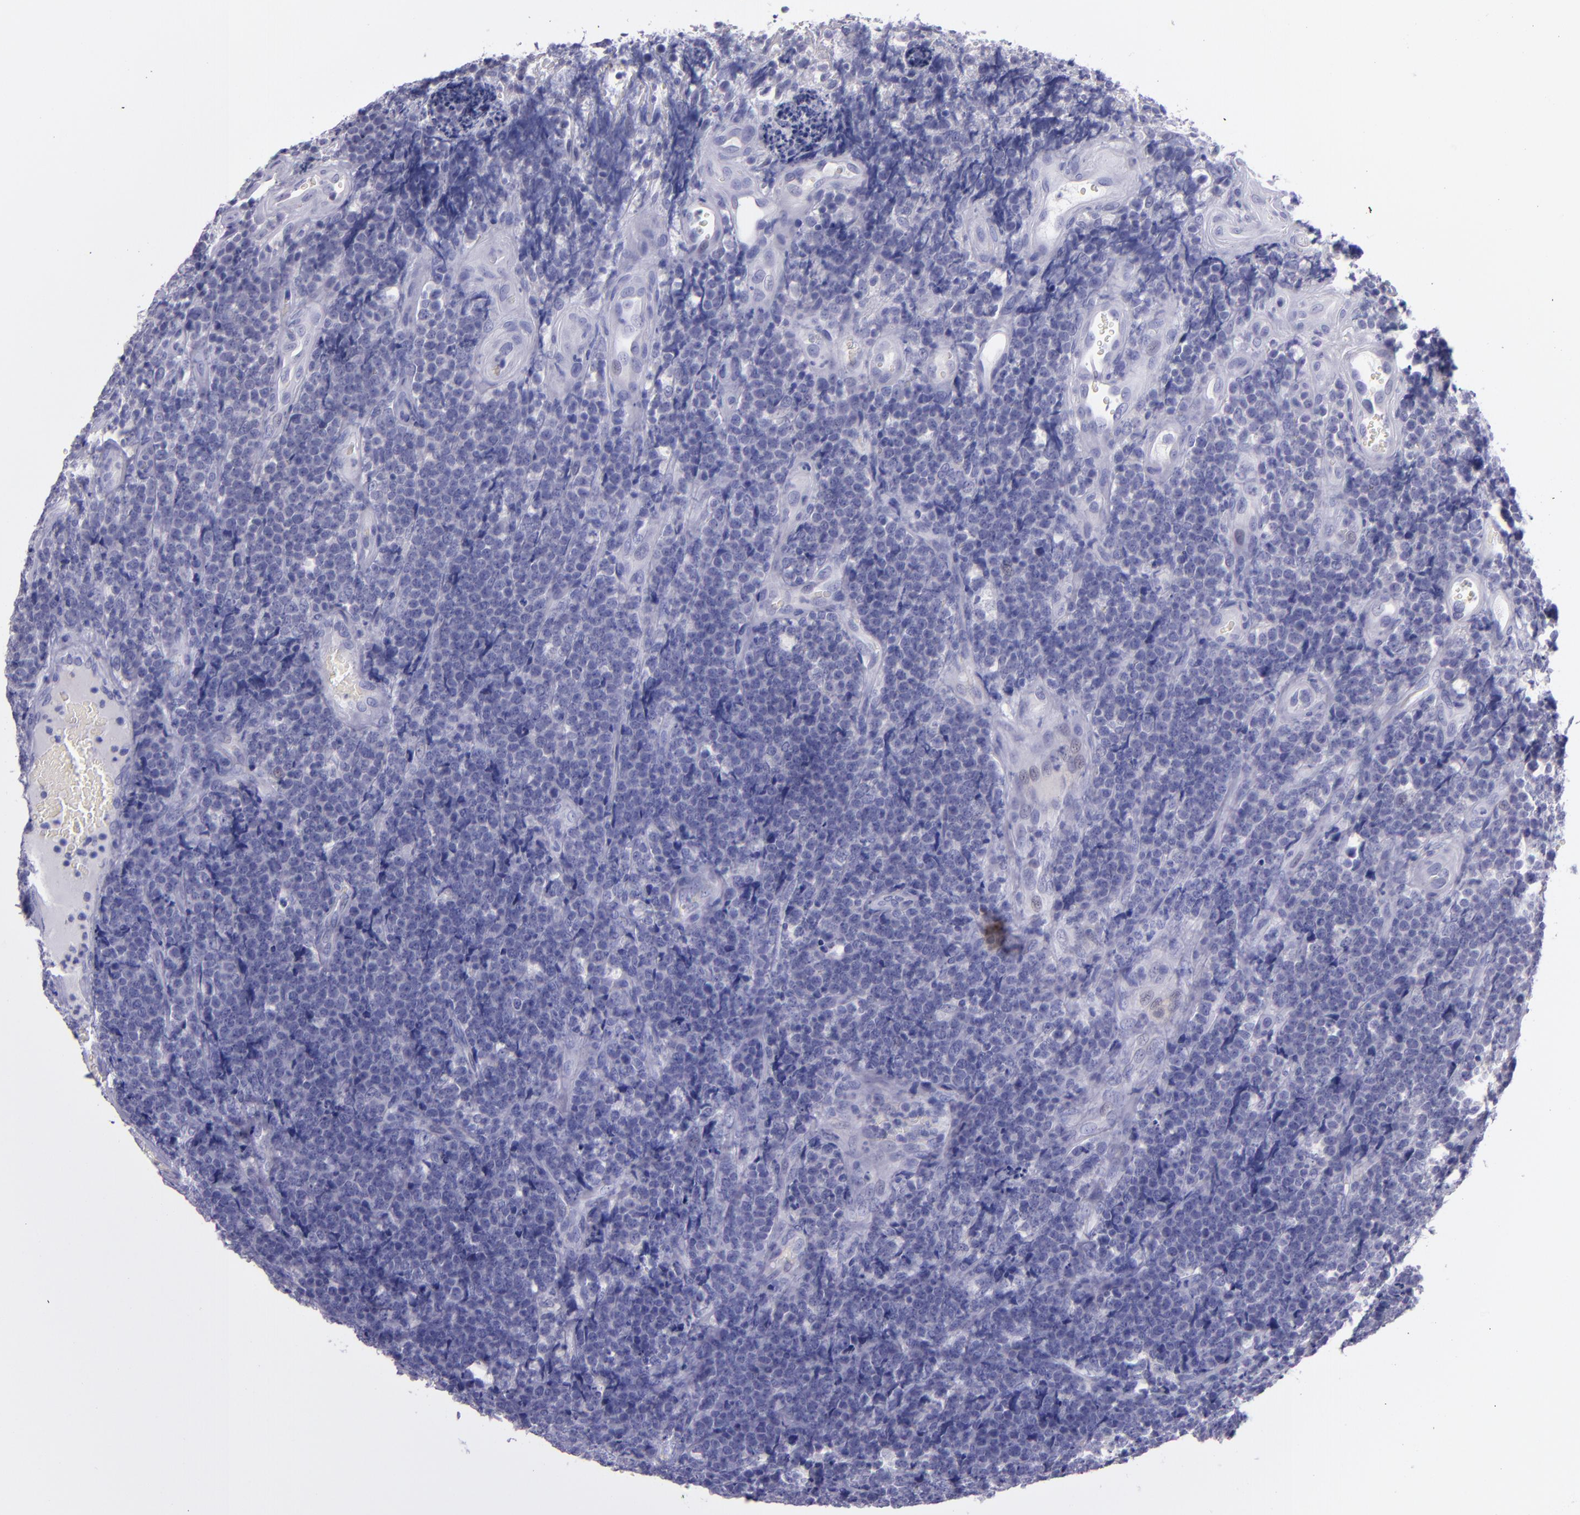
{"staining": {"intensity": "negative", "quantity": "none", "location": "none"}, "tissue": "lymphoma", "cell_type": "Tumor cells", "image_type": "cancer", "snomed": [{"axis": "morphology", "description": "Malignant lymphoma, non-Hodgkin's type, High grade"}, {"axis": "topography", "description": "Small intestine"}, {"axis": "topography", "description": "Colon"}], "caption": "IHC of human malignant lymphoma, non-Hodgkin's type (high-grade) demonstrates no staining in tumor cells.", "gene": "TNNT3", "patient": {"sex": "male", "age": 8}}